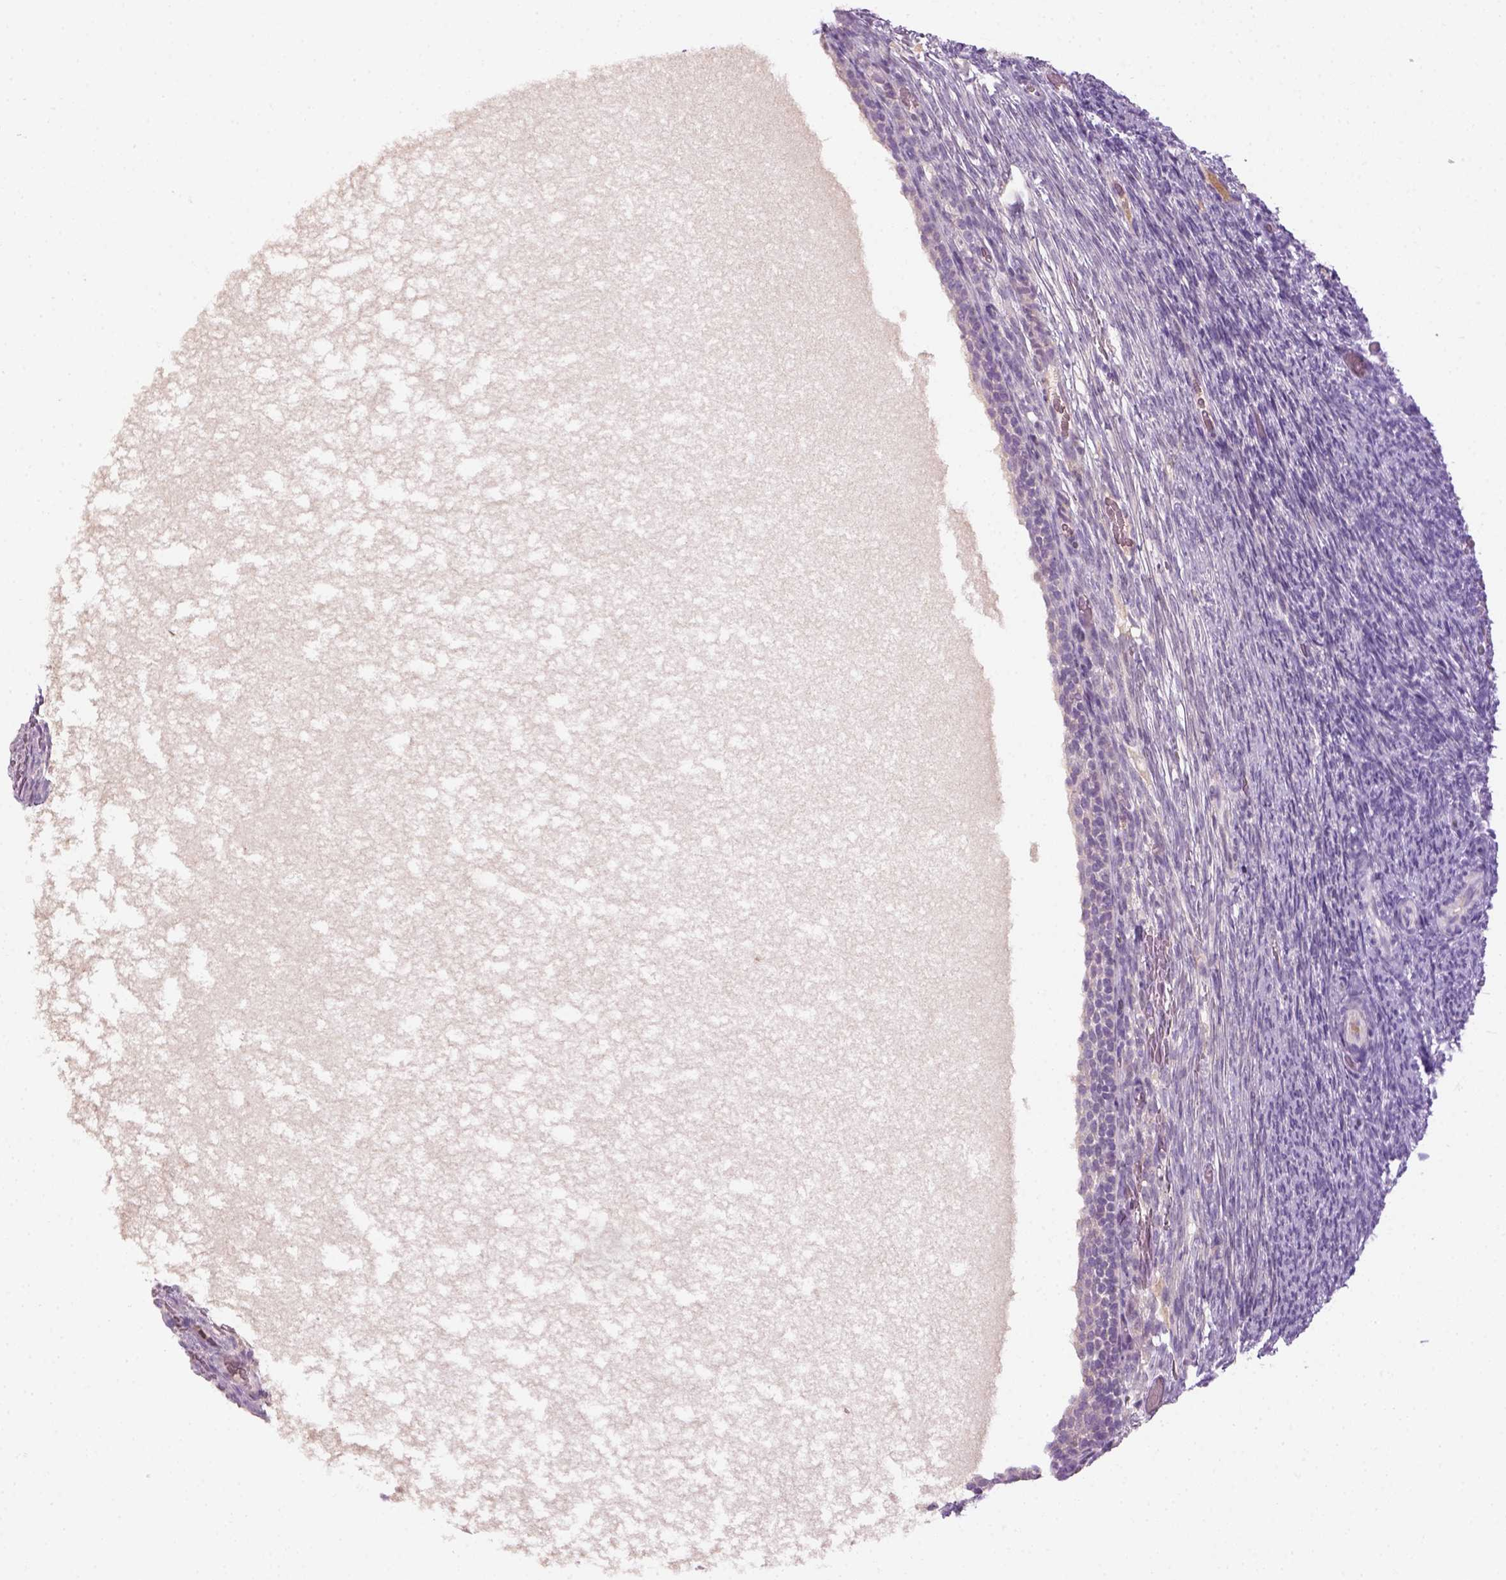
{"staining": {"intensity": "negative", "quantity": "none", "location": "none"}, "tissue": "ovary", "cell_type": "Ovarian stroma cells", "image_type": "normal", "snomed": [{"axis": "morphology", "description": "Normal tissue, NOS"}, {"axis": "topography", "description": "Ovary"}], "caption": "Protein analysis of normal ovary displays no significant positivity in ovarian stroma cells. (DAB IHC, high magnification).", "gene": "GFI1B", "patient": {"sex": "female", "age": 34}}